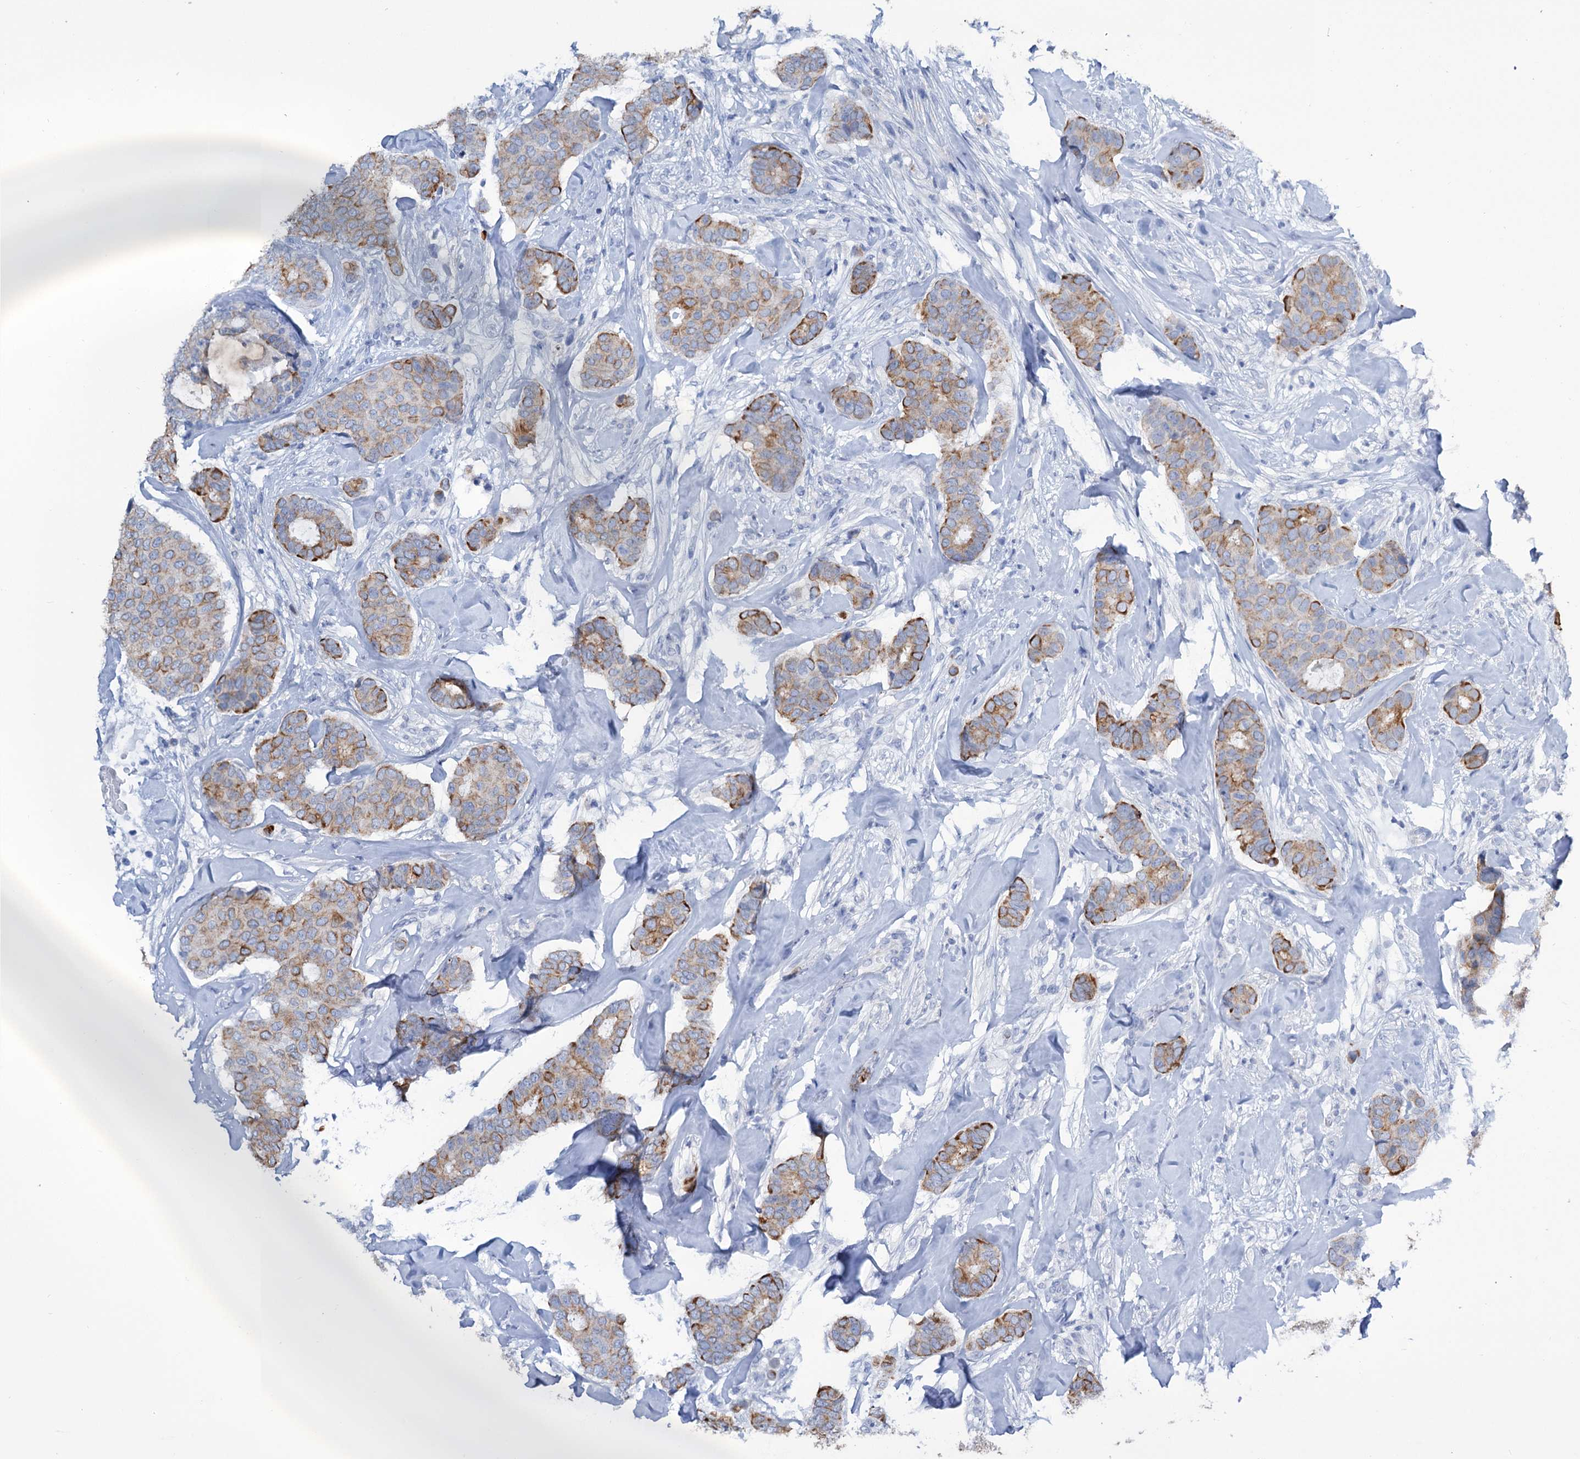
{"staining": {"intensity": "moderate", "quantity": "25%-75%", "location": "cytoplasmic/membranous"}, "tissue": "breast cancer", "cell_type": "Tumor cells", "image_type": "cancer", "snomed": [{"axis": "morphology", "description": "Duct carcinoma"}, {"axis": "topography", "description": "Breast"}], "caption": "A brown stain highlights moderate cytoplasmic/membranous staining of a protein in human breast cancer (invasive ductal carcinoma) tumor cells.", "gene": "FAAP20", "patient": {"sex": "female", "age": 75}}